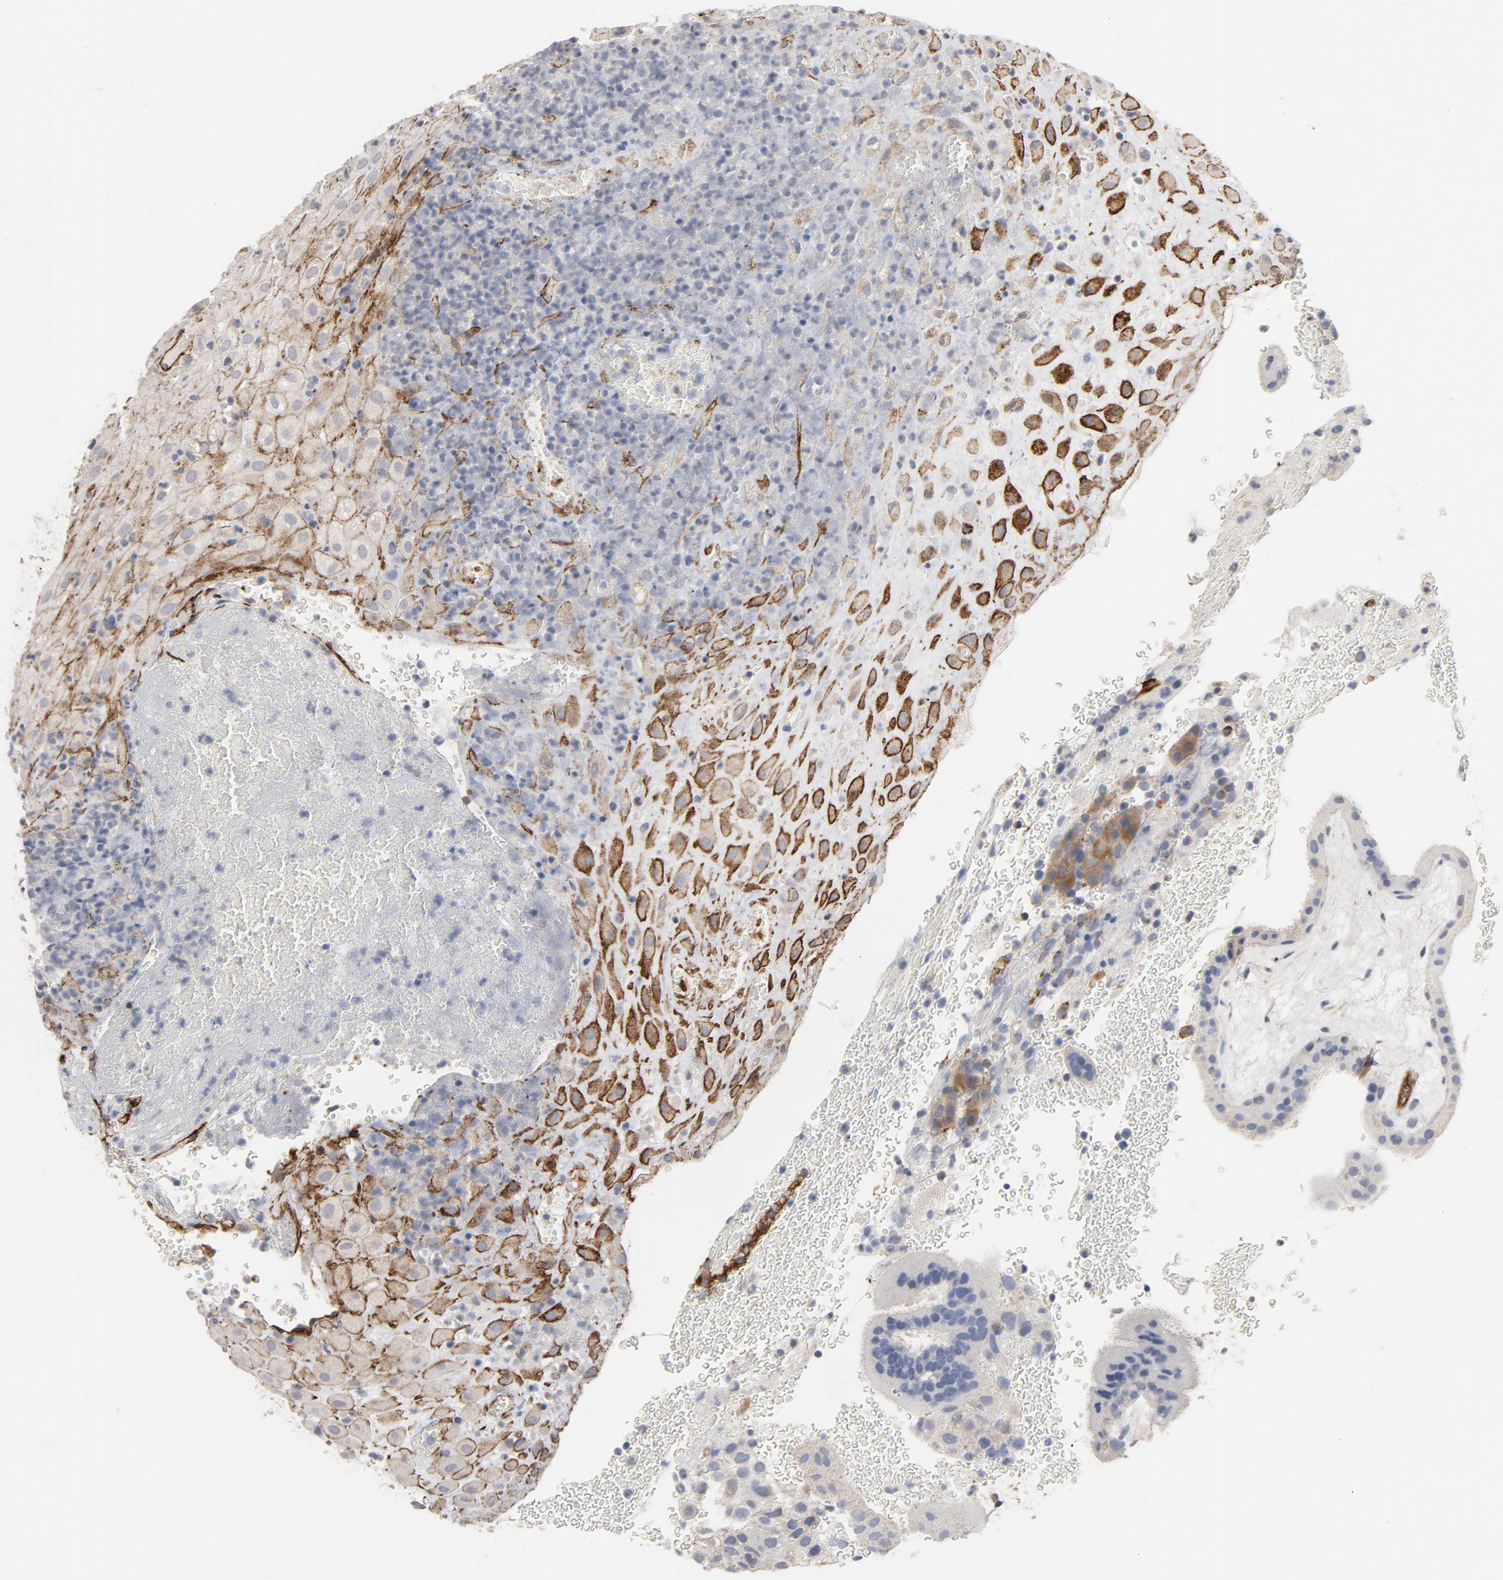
{"staining": {"intensity": "moderate", "quantity": "<25%", "location": "cytoplasmic/membranous"}, "tissue": "placenta", "cell_type": "Decidual cells", "image_type": "normal", "snomed": [{"axis": "morphology", "description": "Normal tissue, NOS"}, {"axis": "topography", "description": "Placenta"}], "caption": "A brown stain shows moderate cytoplasmic/membranous positivity of a protein in decidual cells of benign human placenta.", "gene": "GNG2", "patient": {"sex": "female", "age": 19}}